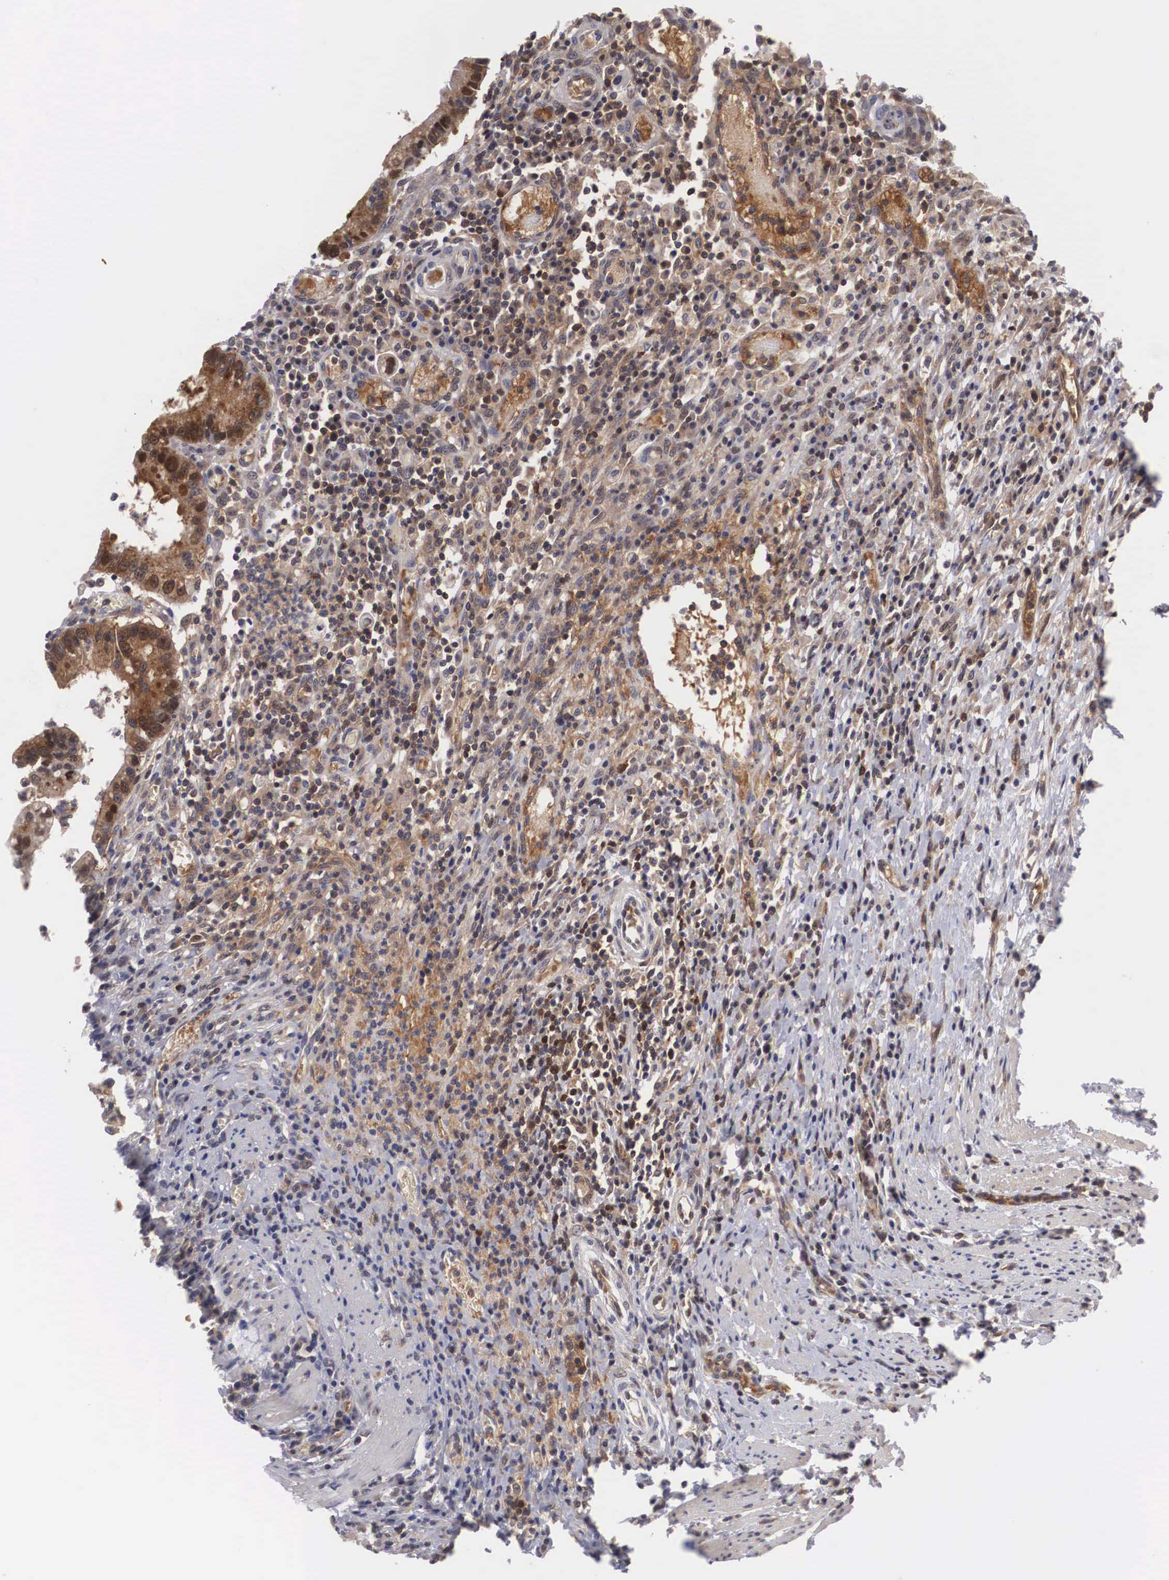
{"staining": {"intensity": "moderate", "quantity": ">75%", "location": "cytoplasmic/membranous,nuclear"}, "tissue": "colorectal cancer", "cell_type": "Tumor cells", "image_type": "cancer", "snomed": [{"axis": "morphology", "description": "Adenocarcinoma, NOS"}, {"axis": "topography", "description": "Rectum"}], "caption": "Colorectal adenocarcinoma stained with DAB IHC exhibits medium levels of moderate cytoplasmic/membranous and nuclear positivity in approximately >75% of tumor cells.", "gene": "ADSL", "patient": {"sex": "female", "age": 81}}